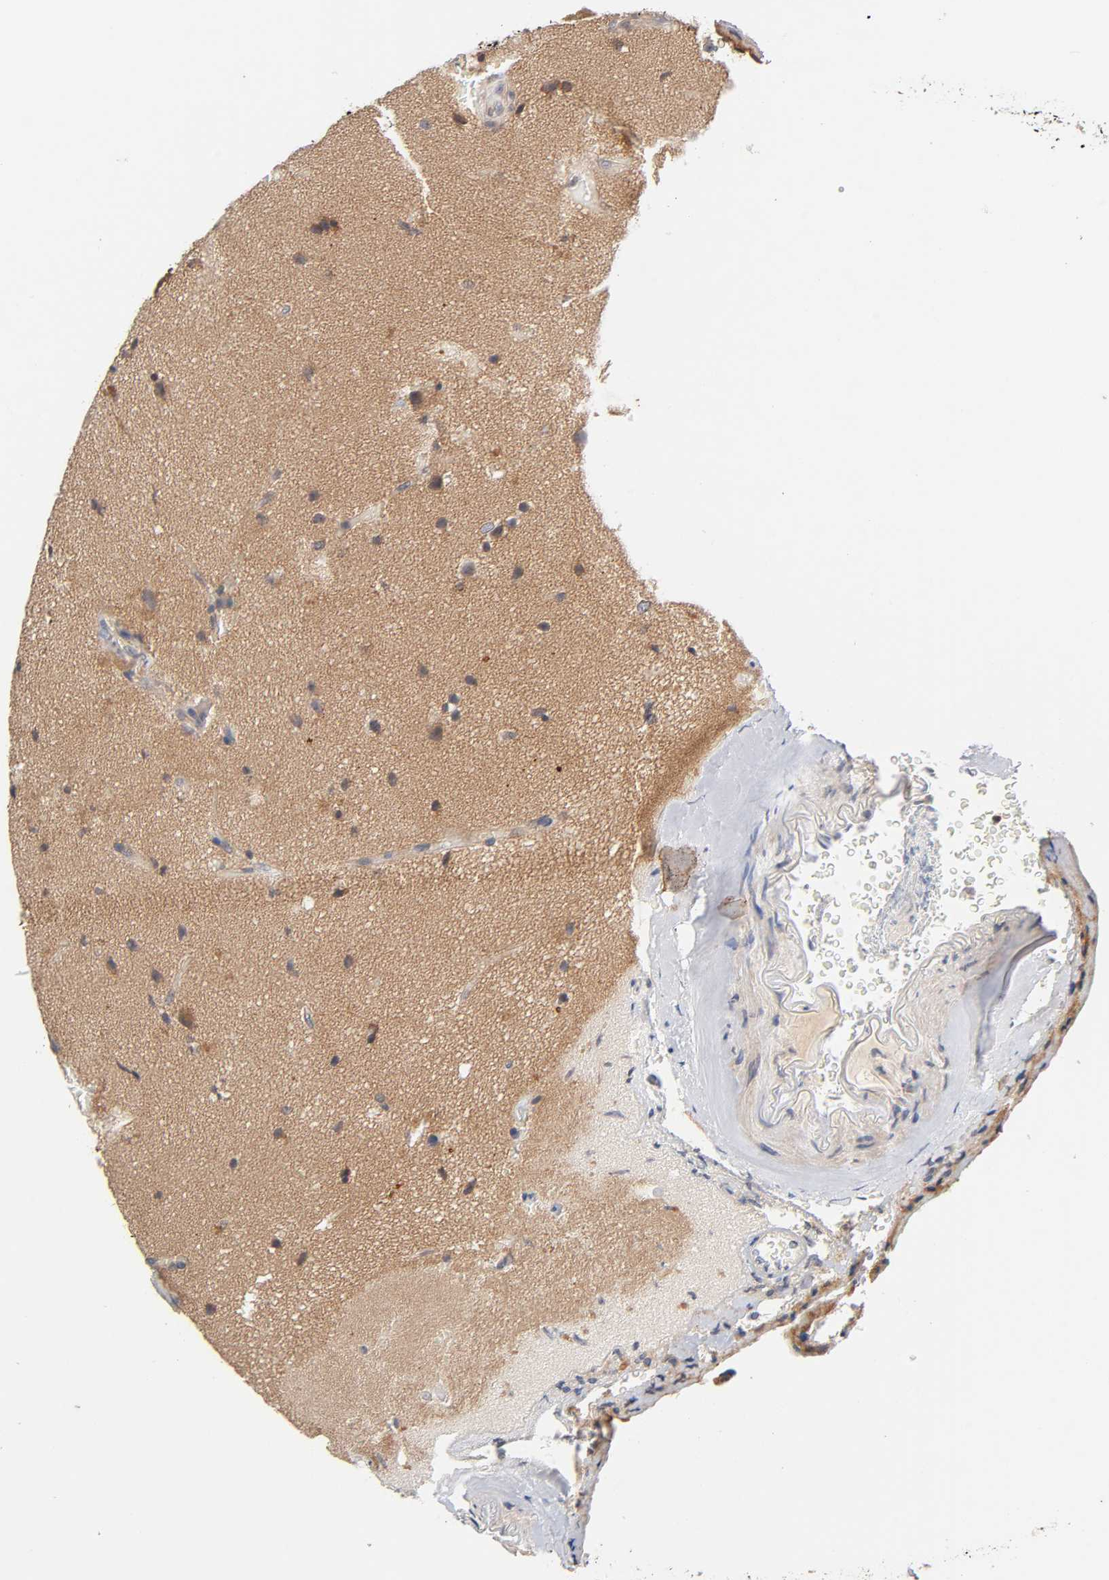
{"staining": {"intensity": "moderate", "quantity": "25%-75%", "location": "cytoplasmic/membranous"}, "tissue": "glioma", "cell_type": "Tumor cells", "image_type": "cancer", "snomed": [{"axis": "morphology", "description": "Glioma, malignant, Low grade"}, {"axis": "topography", "description": "Cerebral cortex"}], "caption": "This photomicrograph exhibits IHC staining of malignant glioma (low-grade), with medium moderate cytoplasmic/membranous staining in approximately 25%-75% of tumor cells.", "gene": "CXADR", "patient": {"sex": "female", "age": 47}}